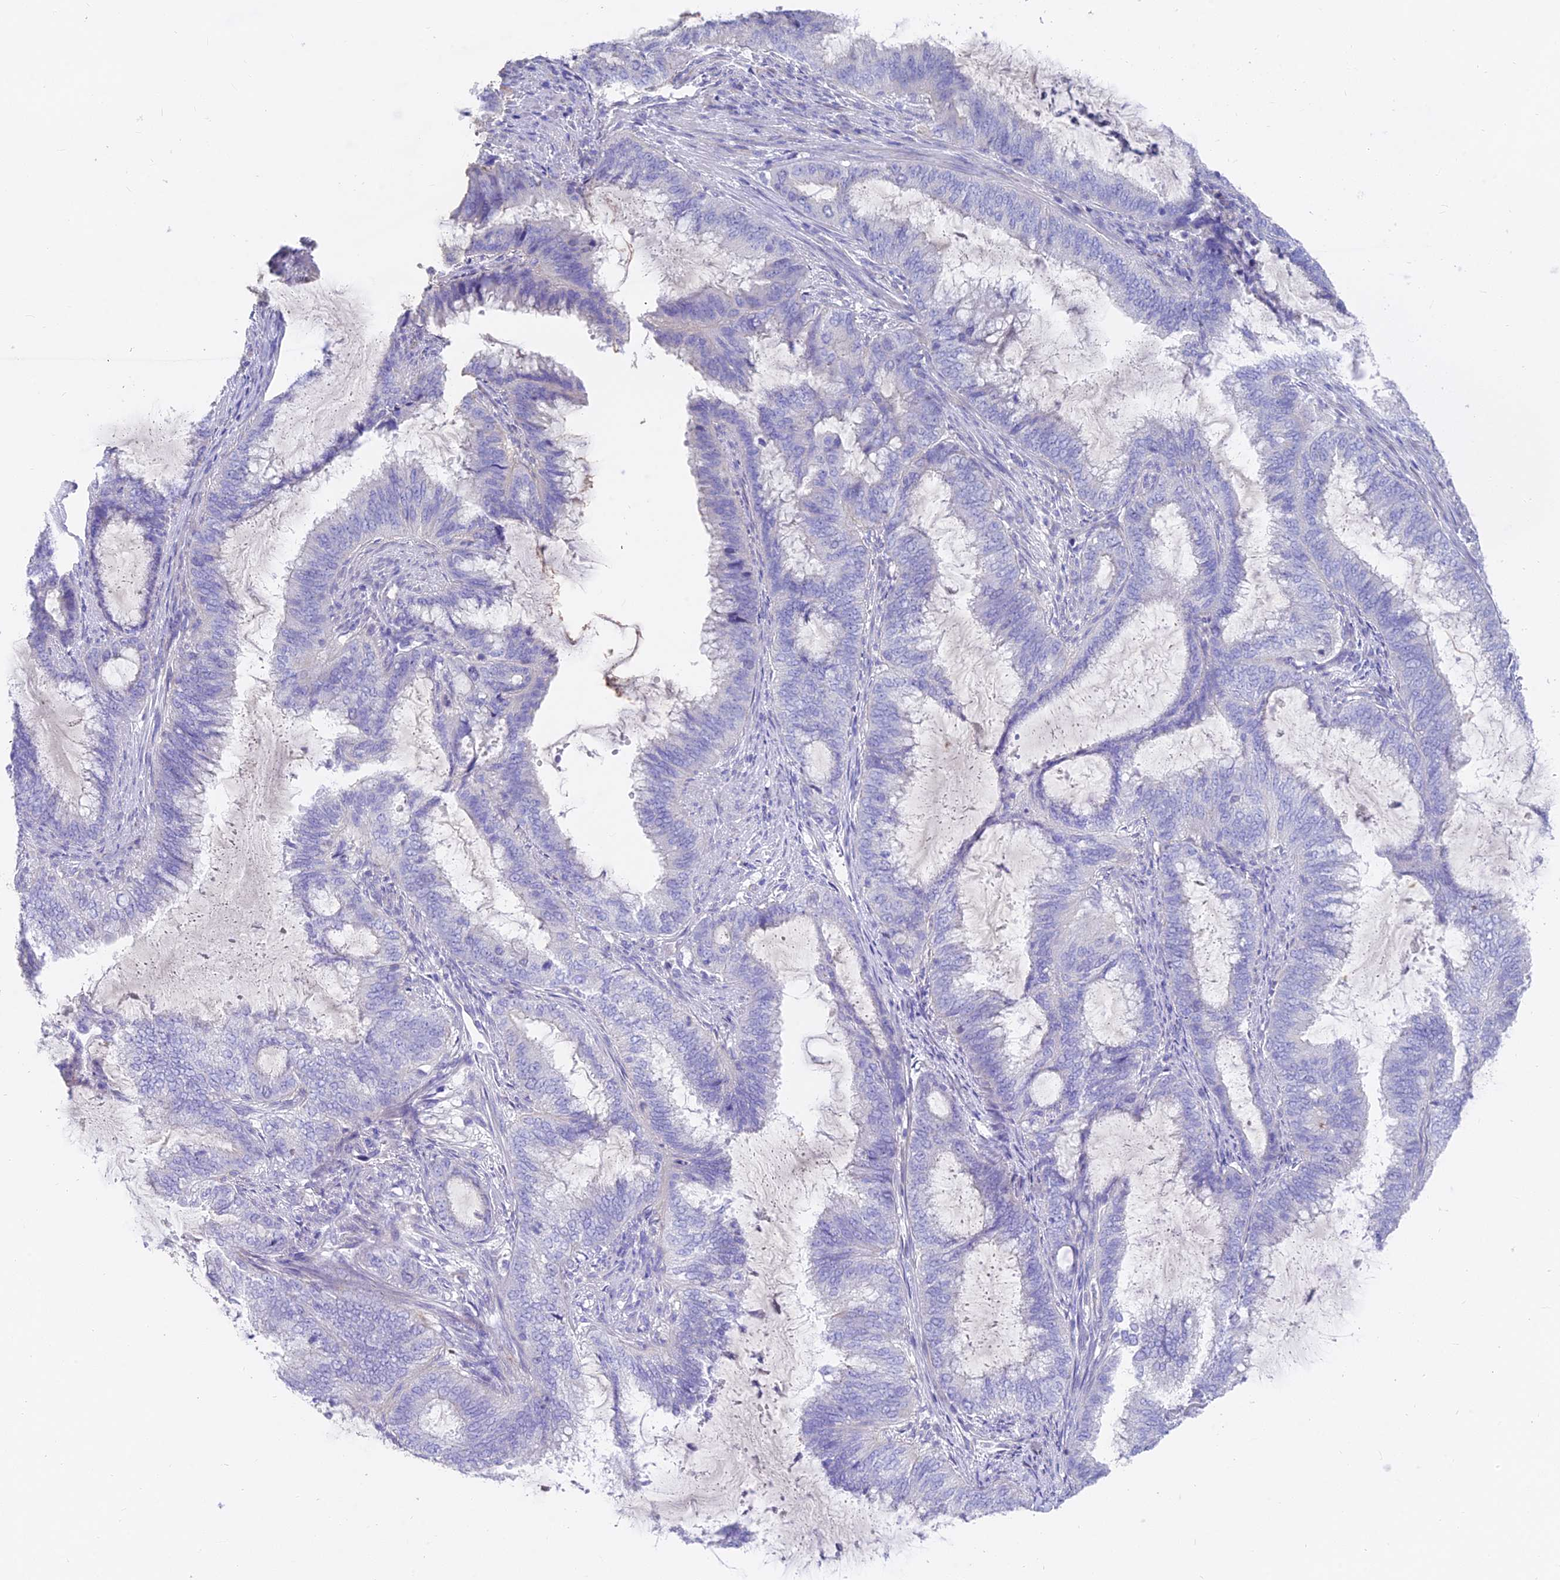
{"staining": {"intensity": "negative", "quantity": "none", "location": "none"}, "tissue": "endometrial cancer", "cell_type": "Tumor cells", "image_type": "cancer", "snomed": [{"axis": "morphology", "description": "Adenocarcinoma, NOS"}, {"axis": "topography", "description": "Endometrium"}], "caption": "Immunohistochemistry of adenocarcinoma (endometrial) shows no positivity in tumor cells.", "gene": "FAM168B", "patient": {"sex": "female", "age": 51}}